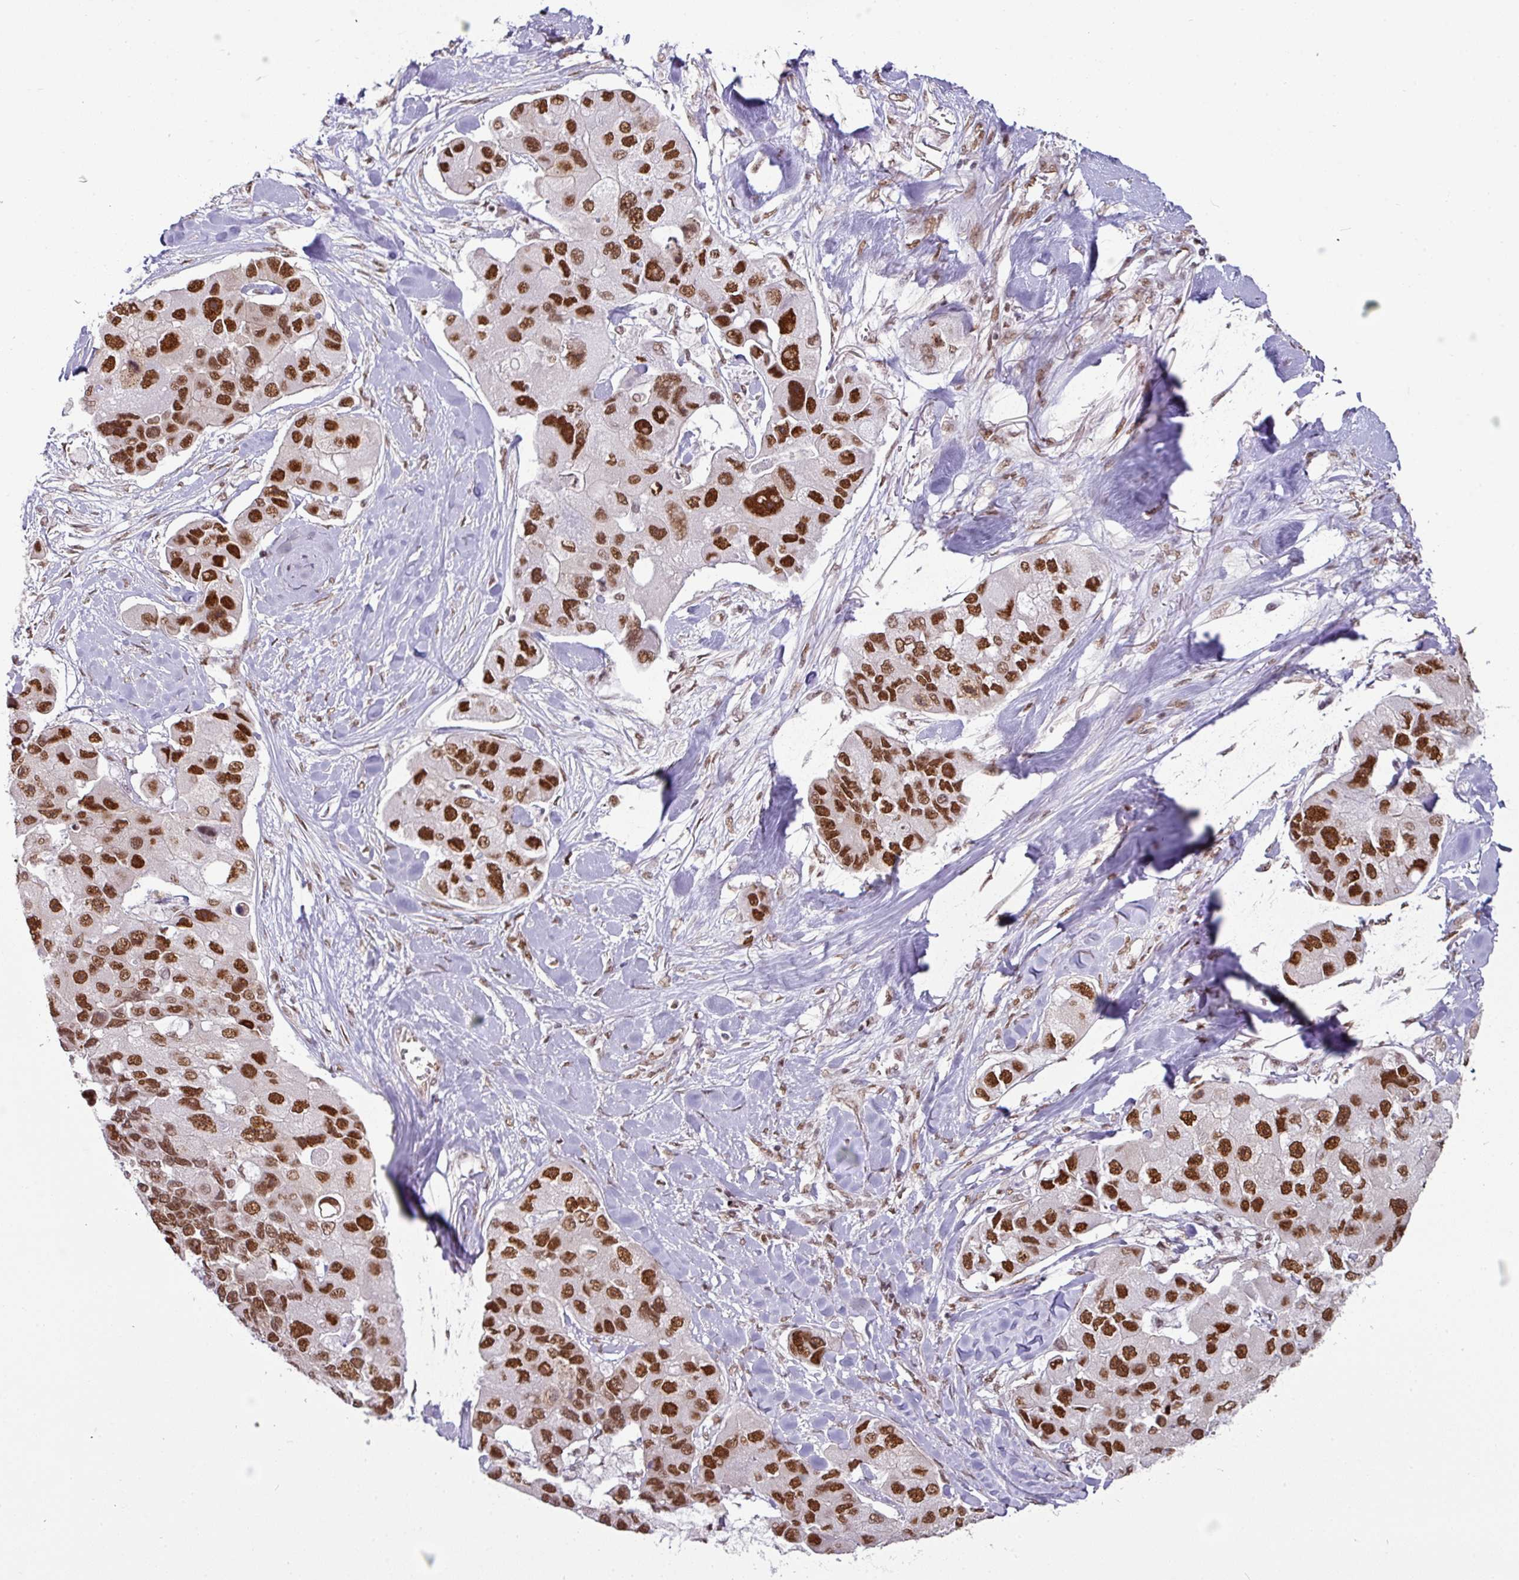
{"staining": {"intensity": "strong", "quantity": ">75%", "location": "nuclear"}, "tissue": "lung cancer", "cell_type": "Tumor cells", "image_type": "cancer", "snomed": [{"axis": "morphology", "description": "Adenocarcinoma, NOS"}, {"axis": "topography", "description": "Lung"}], "caption": "Immunohistochemical staining of lung cancer (adenocarcinoma) shows strong nuclear protein expression in about >75% of tumor cells.", "gene": "NCOA5", "patient": {"sex": "female", "age": 54}}